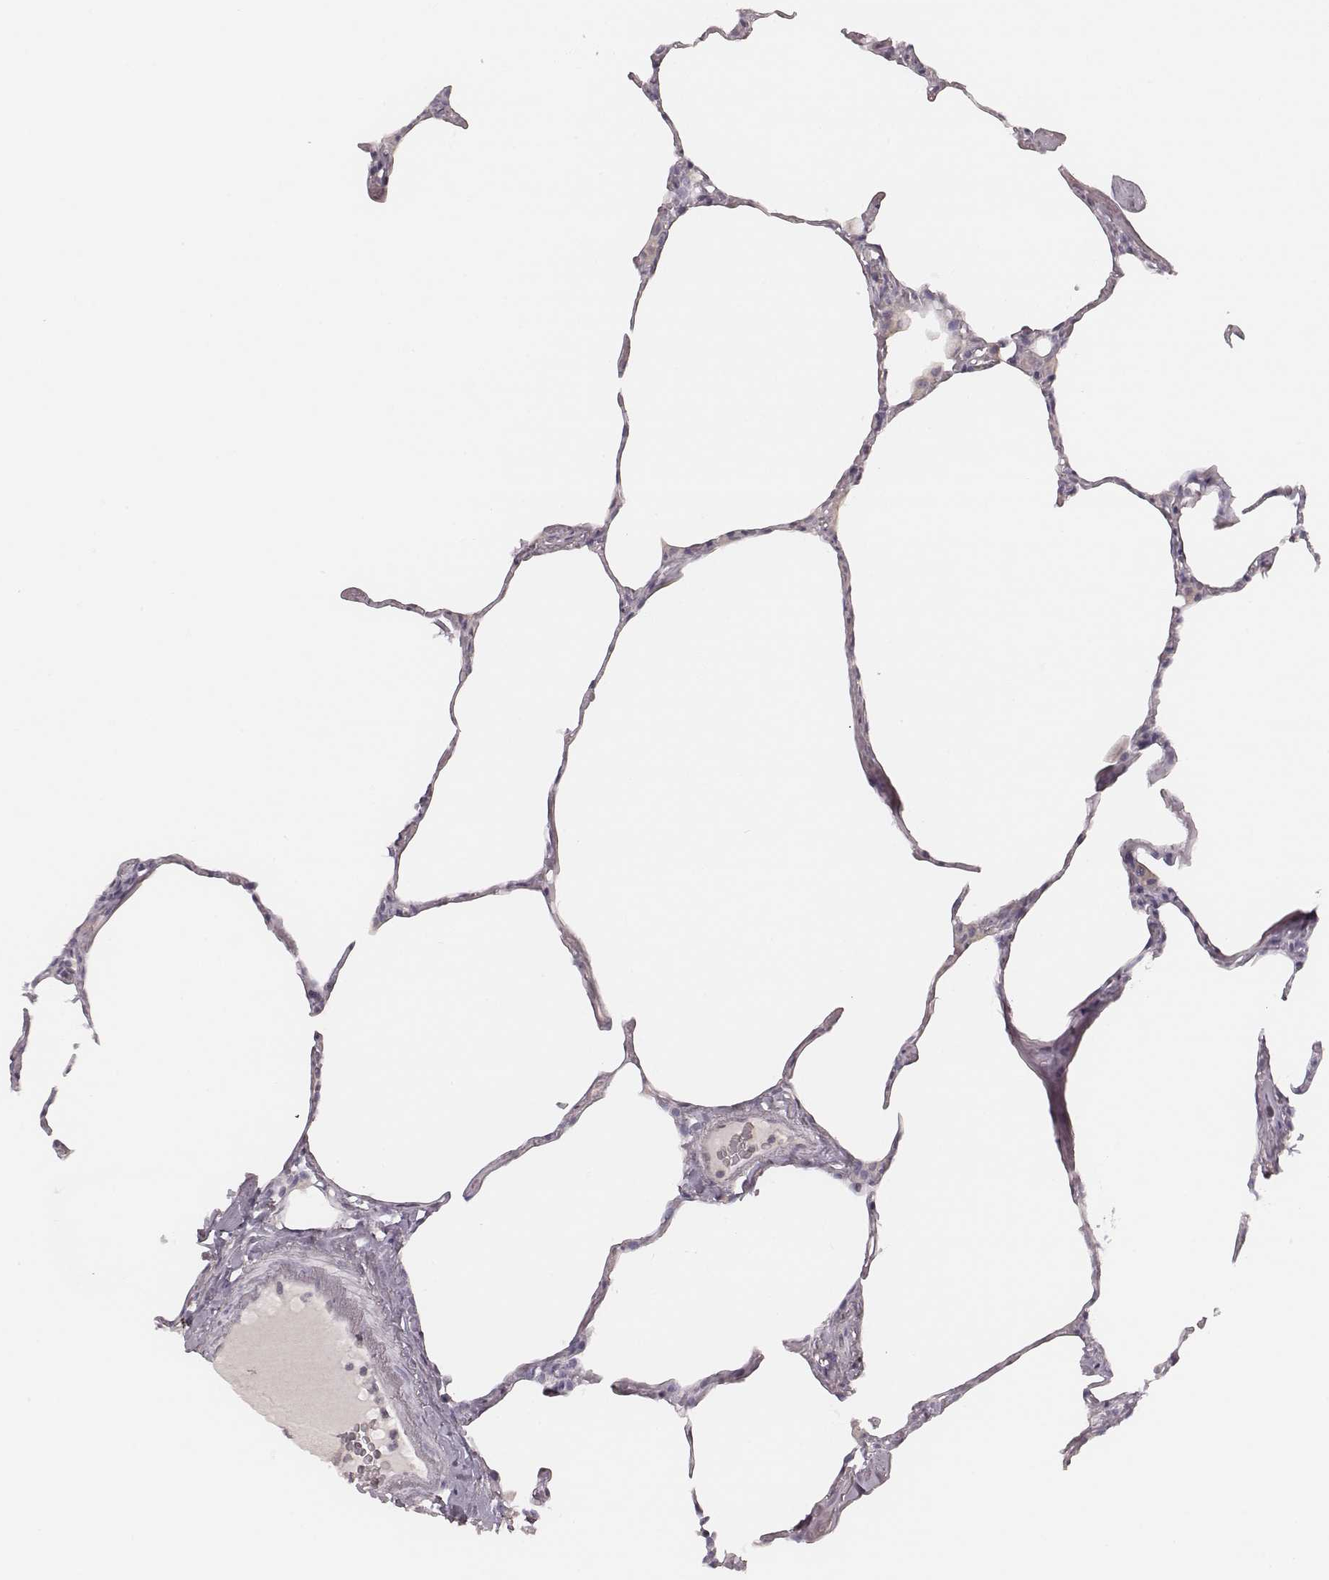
{"staining": {"intensity": "negative", "quantity": "none", "location": "none"}, "tissue": "lung", "cell_type": "Alveolar cells", "image_type": "normal", "snomed": [{"axis": "morphology", "description": "Normal tissue, NOS"}, {"axis": "topography", "description": "Lung"}], "caption": "IHC micrograph of benign lung stained for a protein (brown), which reveals no staining in alveolar cells. The staining is performed using DAB brown chromogen with nuclei counter-stained in using hematoxylin.", "gene": "MSX1", "patient": {"sex": "male", "age": 65}}